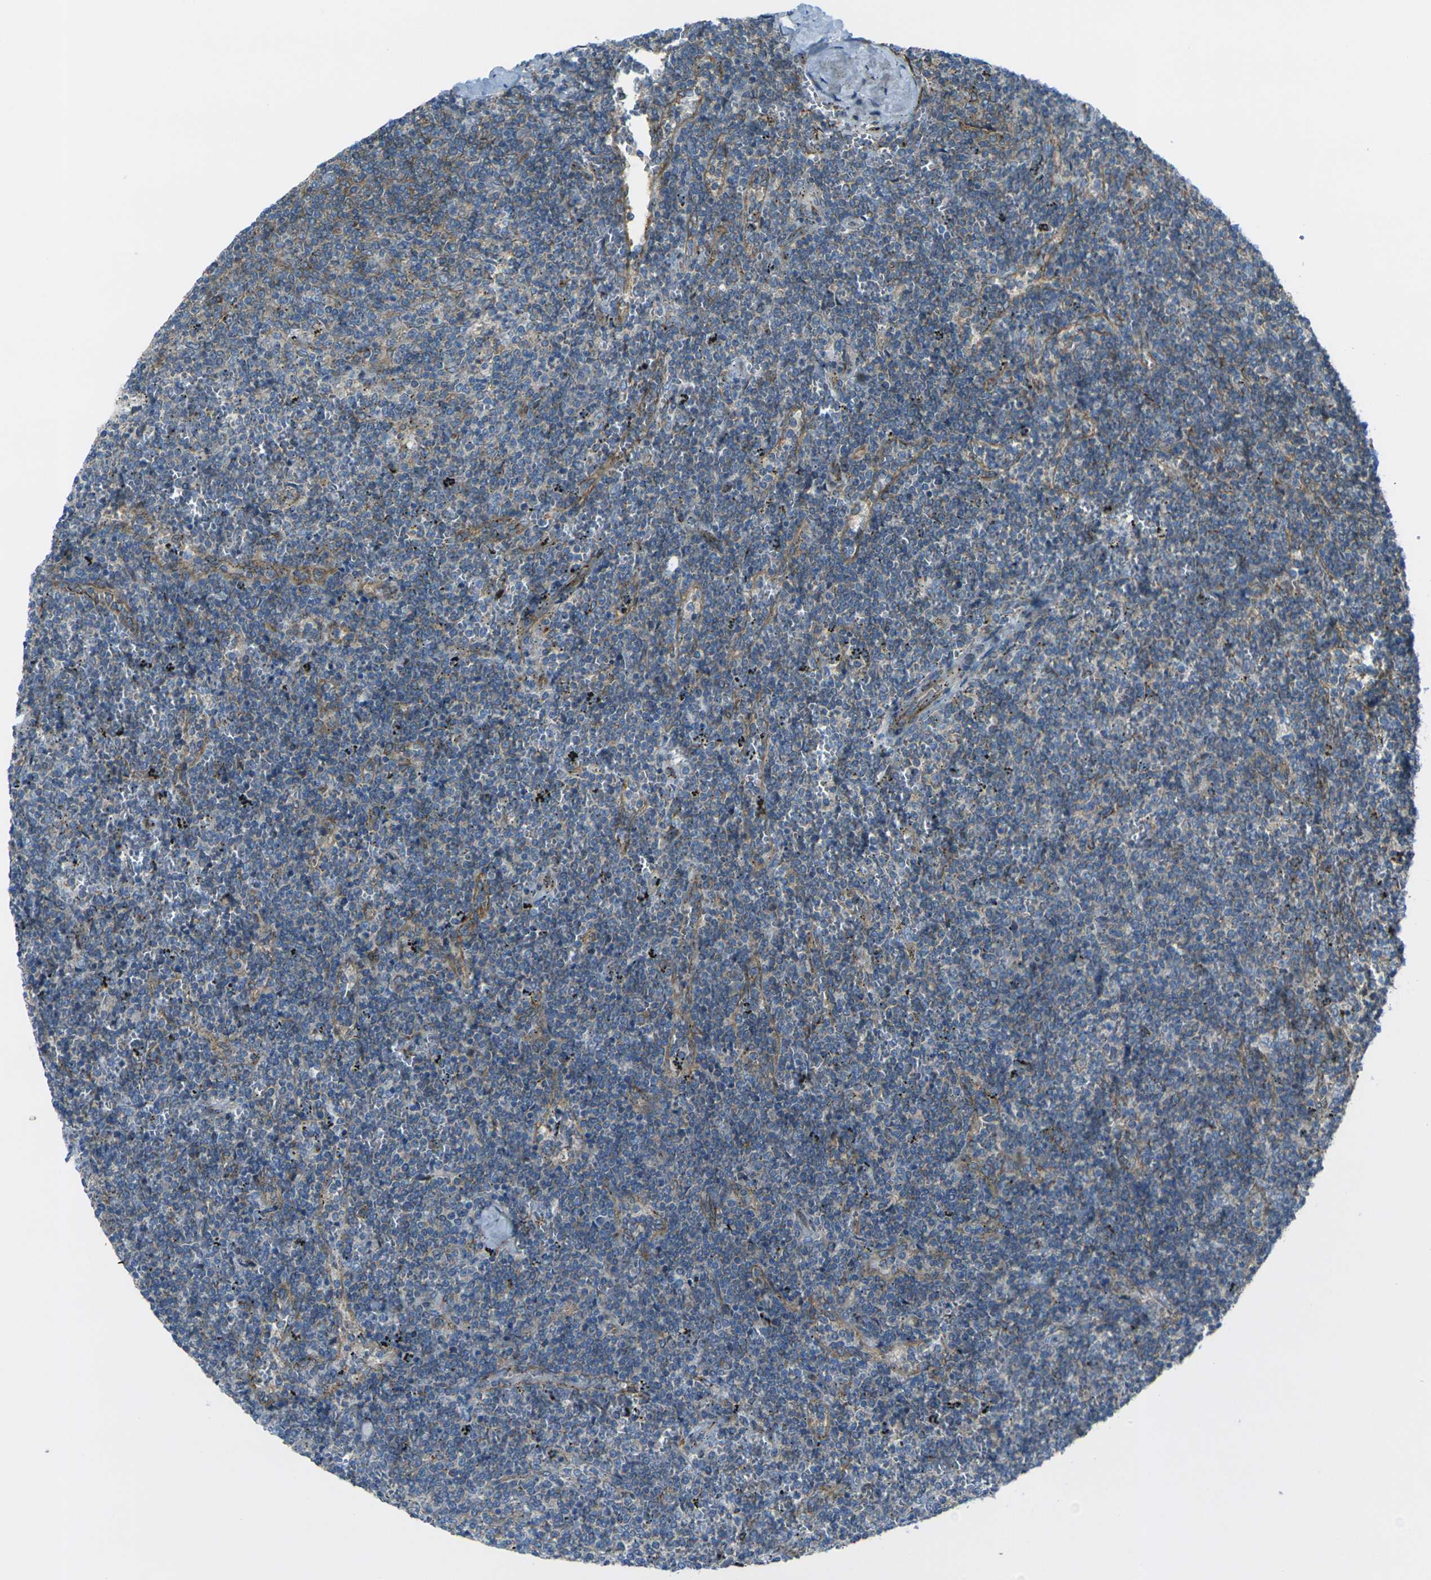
{"staining": {"intensity": "moderate", "quantity": "<25%", "location": "cytoplasmic/membranous"}, "tissue": "lymphoma", "cell_type": "Tumor cells", "image_type": "cancer", "snomed": [{"axis": "morphology", "description": "Malignant lymphoma, non-Hodgkin's type, Low grade"}, {"axis": "topography", "description": "Spleen"}], "caption": "Immunohistochemical staining of human lymphoma exhibits low levels of moderate cytoplasmic/membranous protein expression in about <25% of tumor cells.", "gene": "CELSR2", "patient": {"sex": "female", "age": 50}}